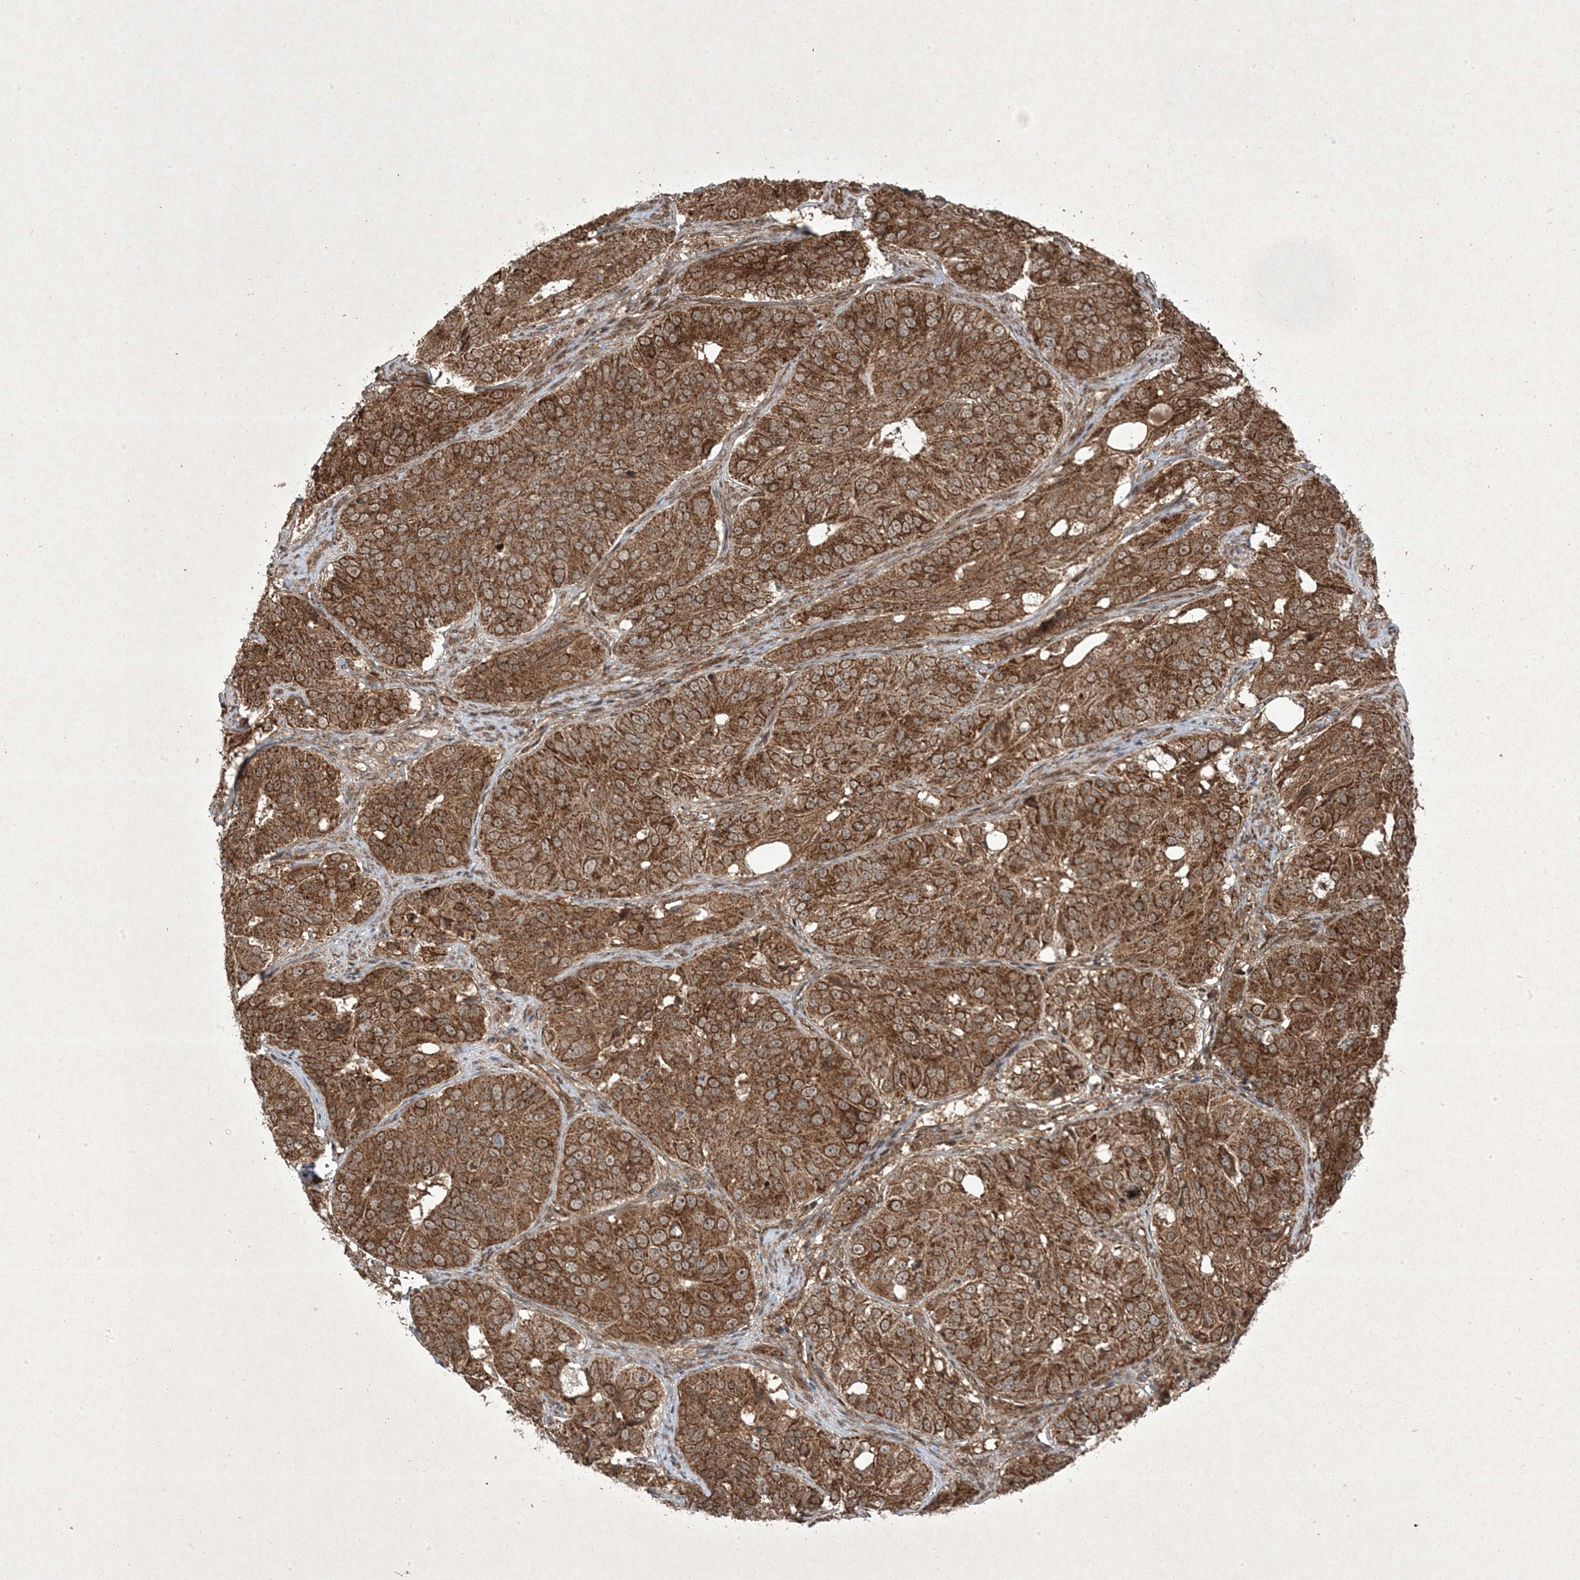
{"staining": {"intensity": "moderate", "quantity": ">75%", "location": "cytoplasmic/membranous"}, "tissue": "ovarian cancer", "cell_type": "Tumor cells", "image_type": "cancer", "snomed": [{"axis": "morphology", "description": "Carcinoma, endometroid"}, {"axis": "topography", "description": "Ovary"}], "caption": "DAB (3,3'-diaminobenzidine) immunohistochemical staining of ovarian cancer (endometroid carcinoma) demonstrates moderate cytoplasmic/membranous protein positivity in about >75% of tumor cells. The staining was performed using DAB (3,3'-diaminobenzidine), with brown indicating positive protein expression. Nuclei are stained blue with hematoxylin.", "gene": "PLEKHM2", "patient": {"sex": "female", "age": 51}}